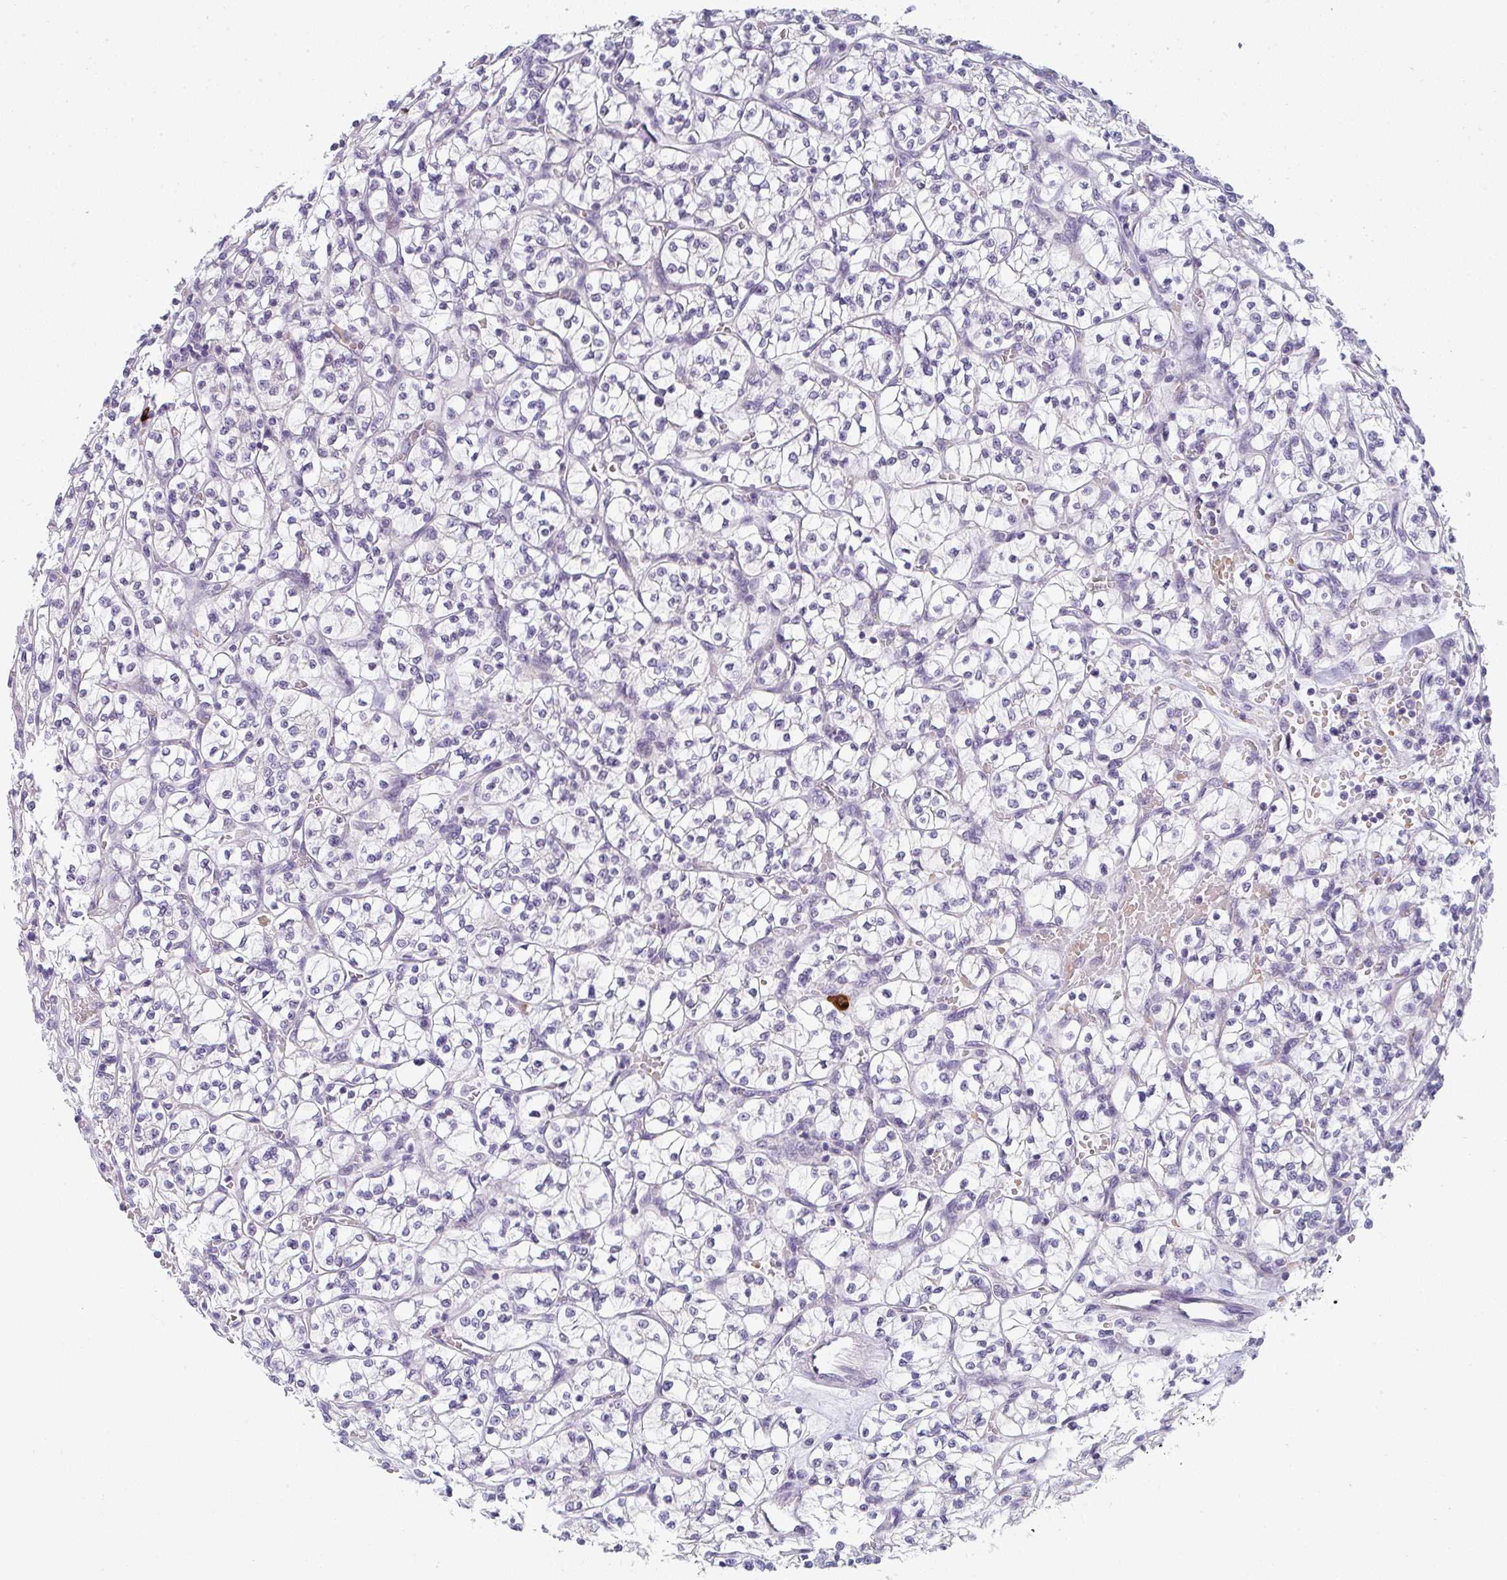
{"staining": {"intensity": "negative", "quantity": "none", "location": "none"}, "tissue": "renal cancer", "cell_type": "Tumor cells", "image_type": "cancer", "snomed": [{"axis": "morphology", "description": "Adenocarcinoma, NOS"}, {"axis": "topography", "description": "Kidney"}], "caption": "Renal cancer was stained to show a protein in brown. There is no significant expression in tumor cells. The staining is performed using DAB brown chromogen with nuclei counter-stained in using hematoxylin.", "gene": "CACNA1S", "patient": {"sex": "female", "age": 64}}